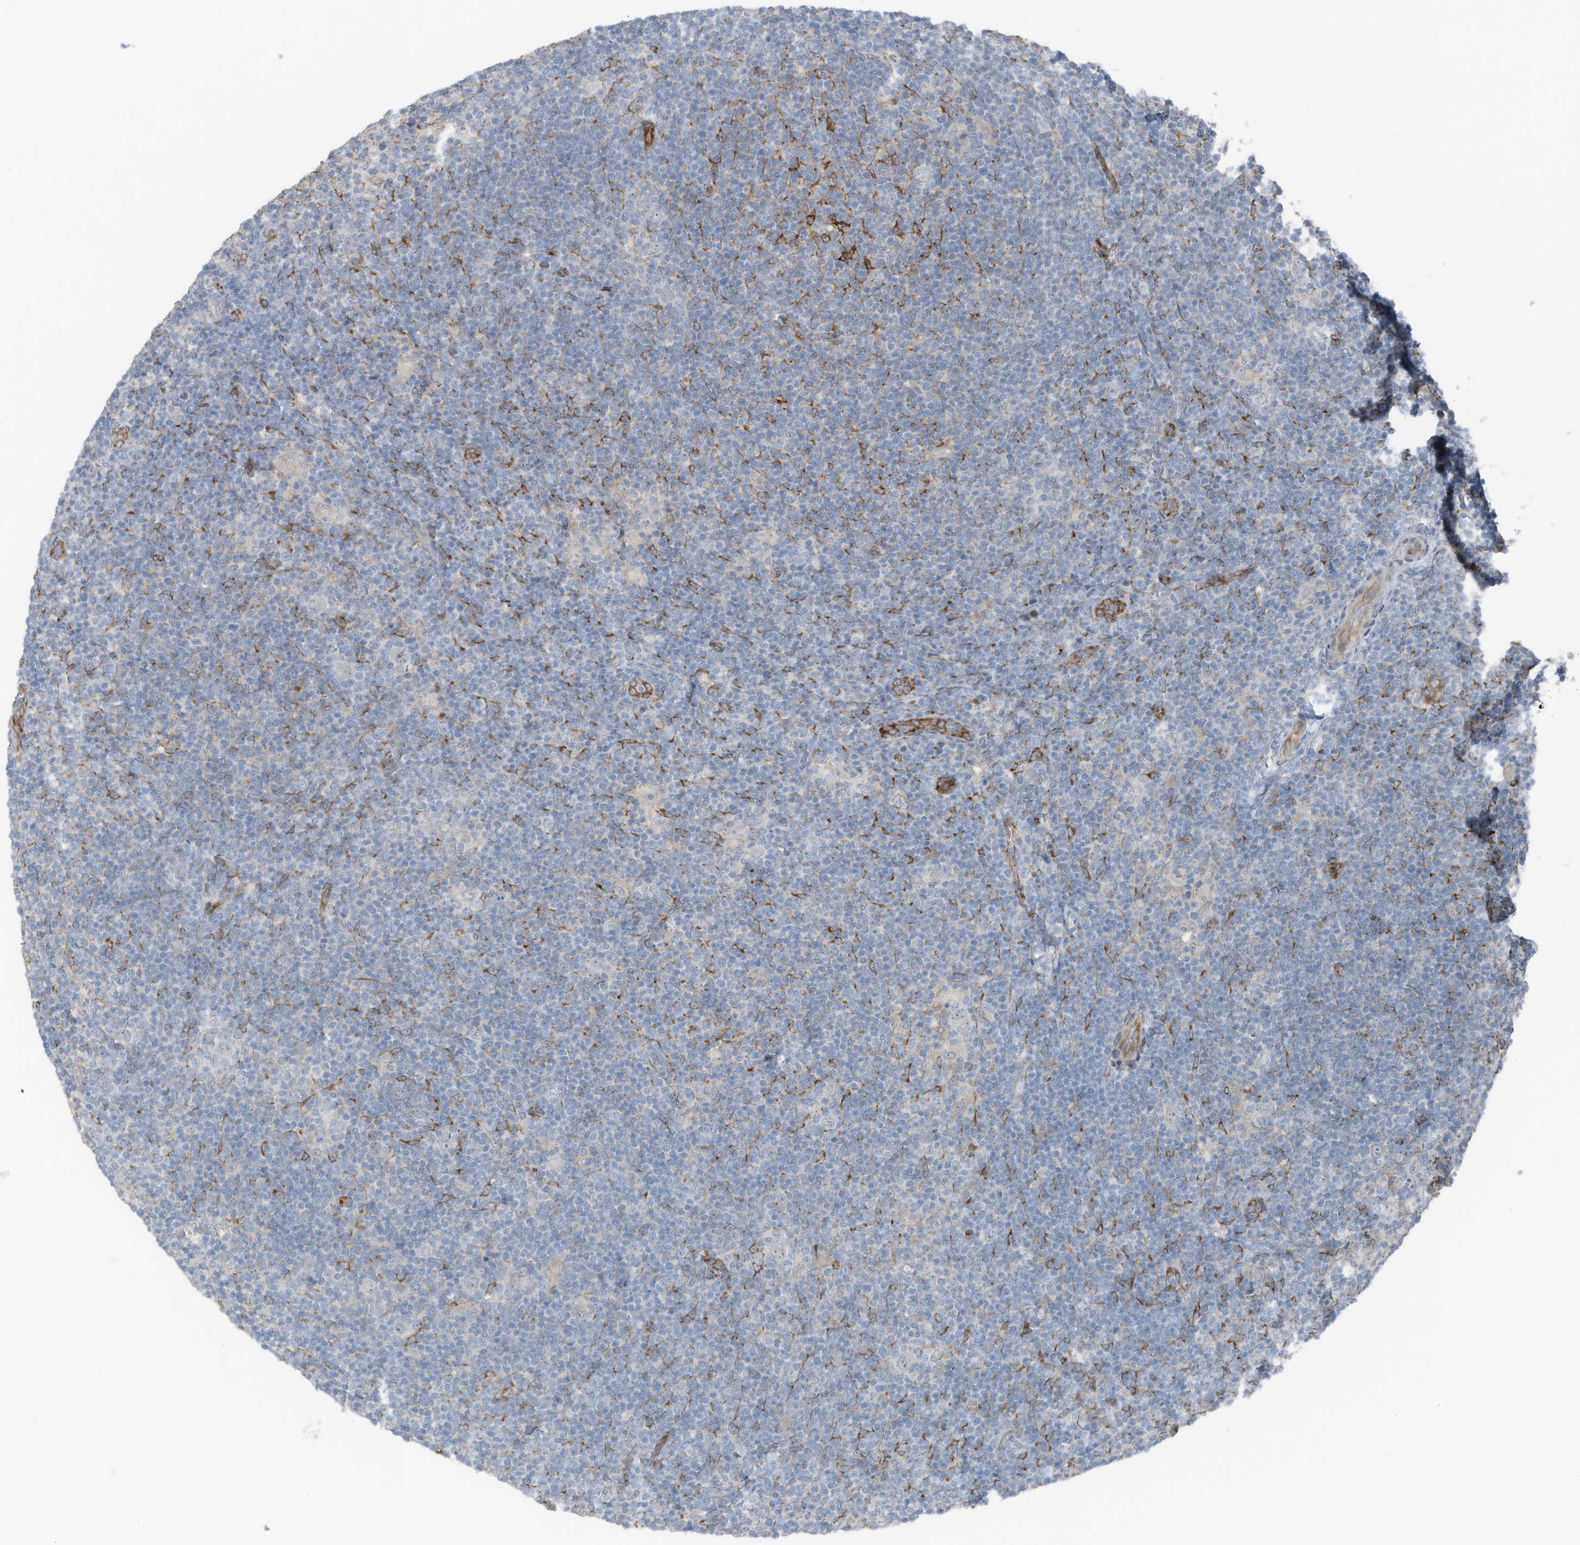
{"staining": {"intensity": "negative", "quantity": "none", "location": "none"}, "tissue": "lymphoma", "cell_type": "Tumor cells", "image_type": "cancer", "snomed": [{"axis": "morphology", "description": "Hodgkin's disease, NOS"}, {"axis": "topography", "description": "Lymph node"}], "caption": "Protein analysis of lymphoma demonstrates no significant staining in tumor cells.", "gene": "ARHGEF33", "patient": {"sex": "female", "age": 57}}